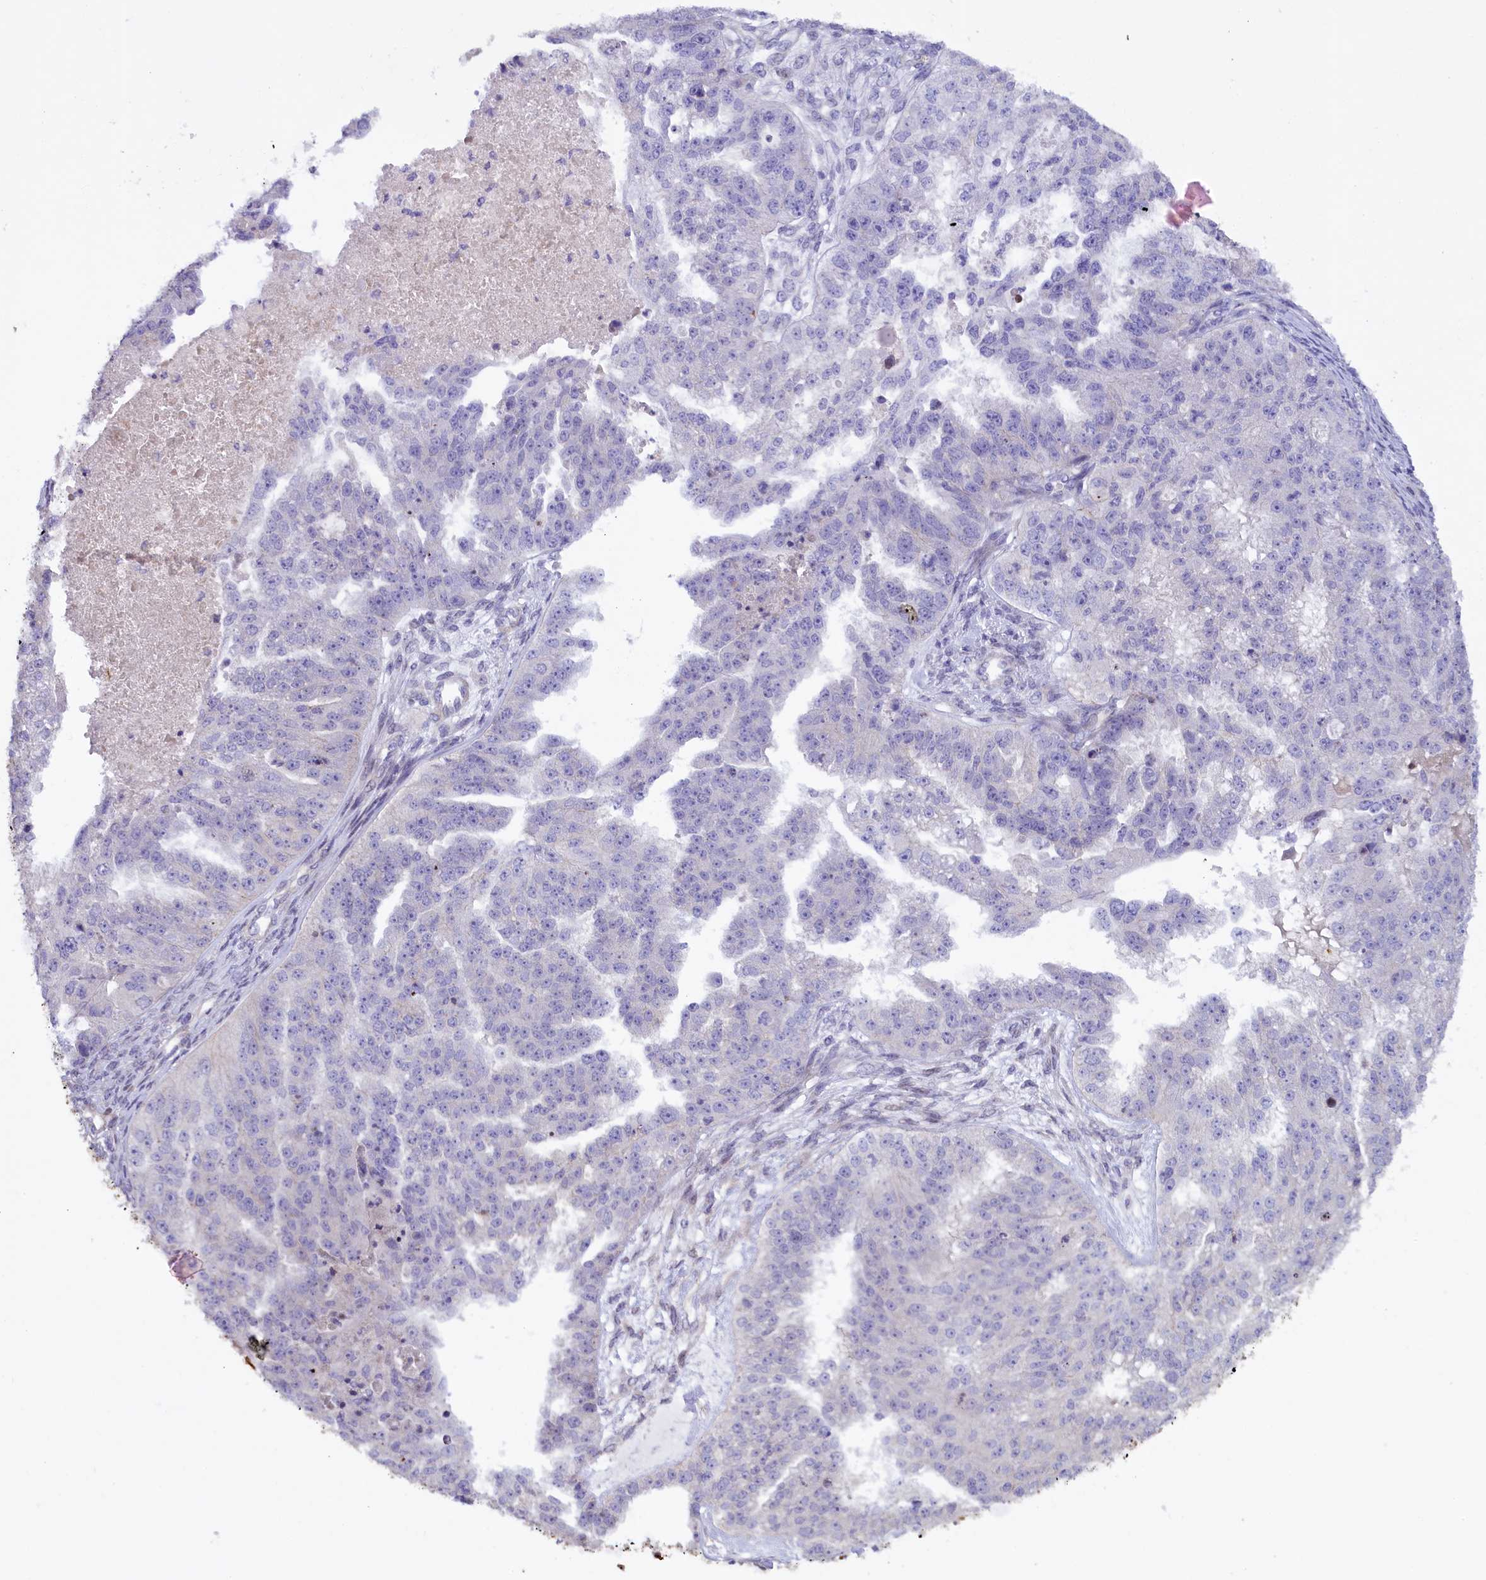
{"staining": {"intensity": "negative", "quantity": "none", "location": "none"}, "tissue": "ovarian cancer", "cell_type": "Tumor cells", "image_type": "cancer", "snomed": [{"axis": "morphology", "description": "Cystadenocarcinoma, serous, NOS"}, {"axis": "topography", "description": "Ovary"}], "caption": "Photomicrograph shows no protein staining in tumor cells of ovarian cancer (serous cystadenocarcinoma) tissue.", "gene": "MAN2C1", "patient": {"sex": "female", "age": 58}}